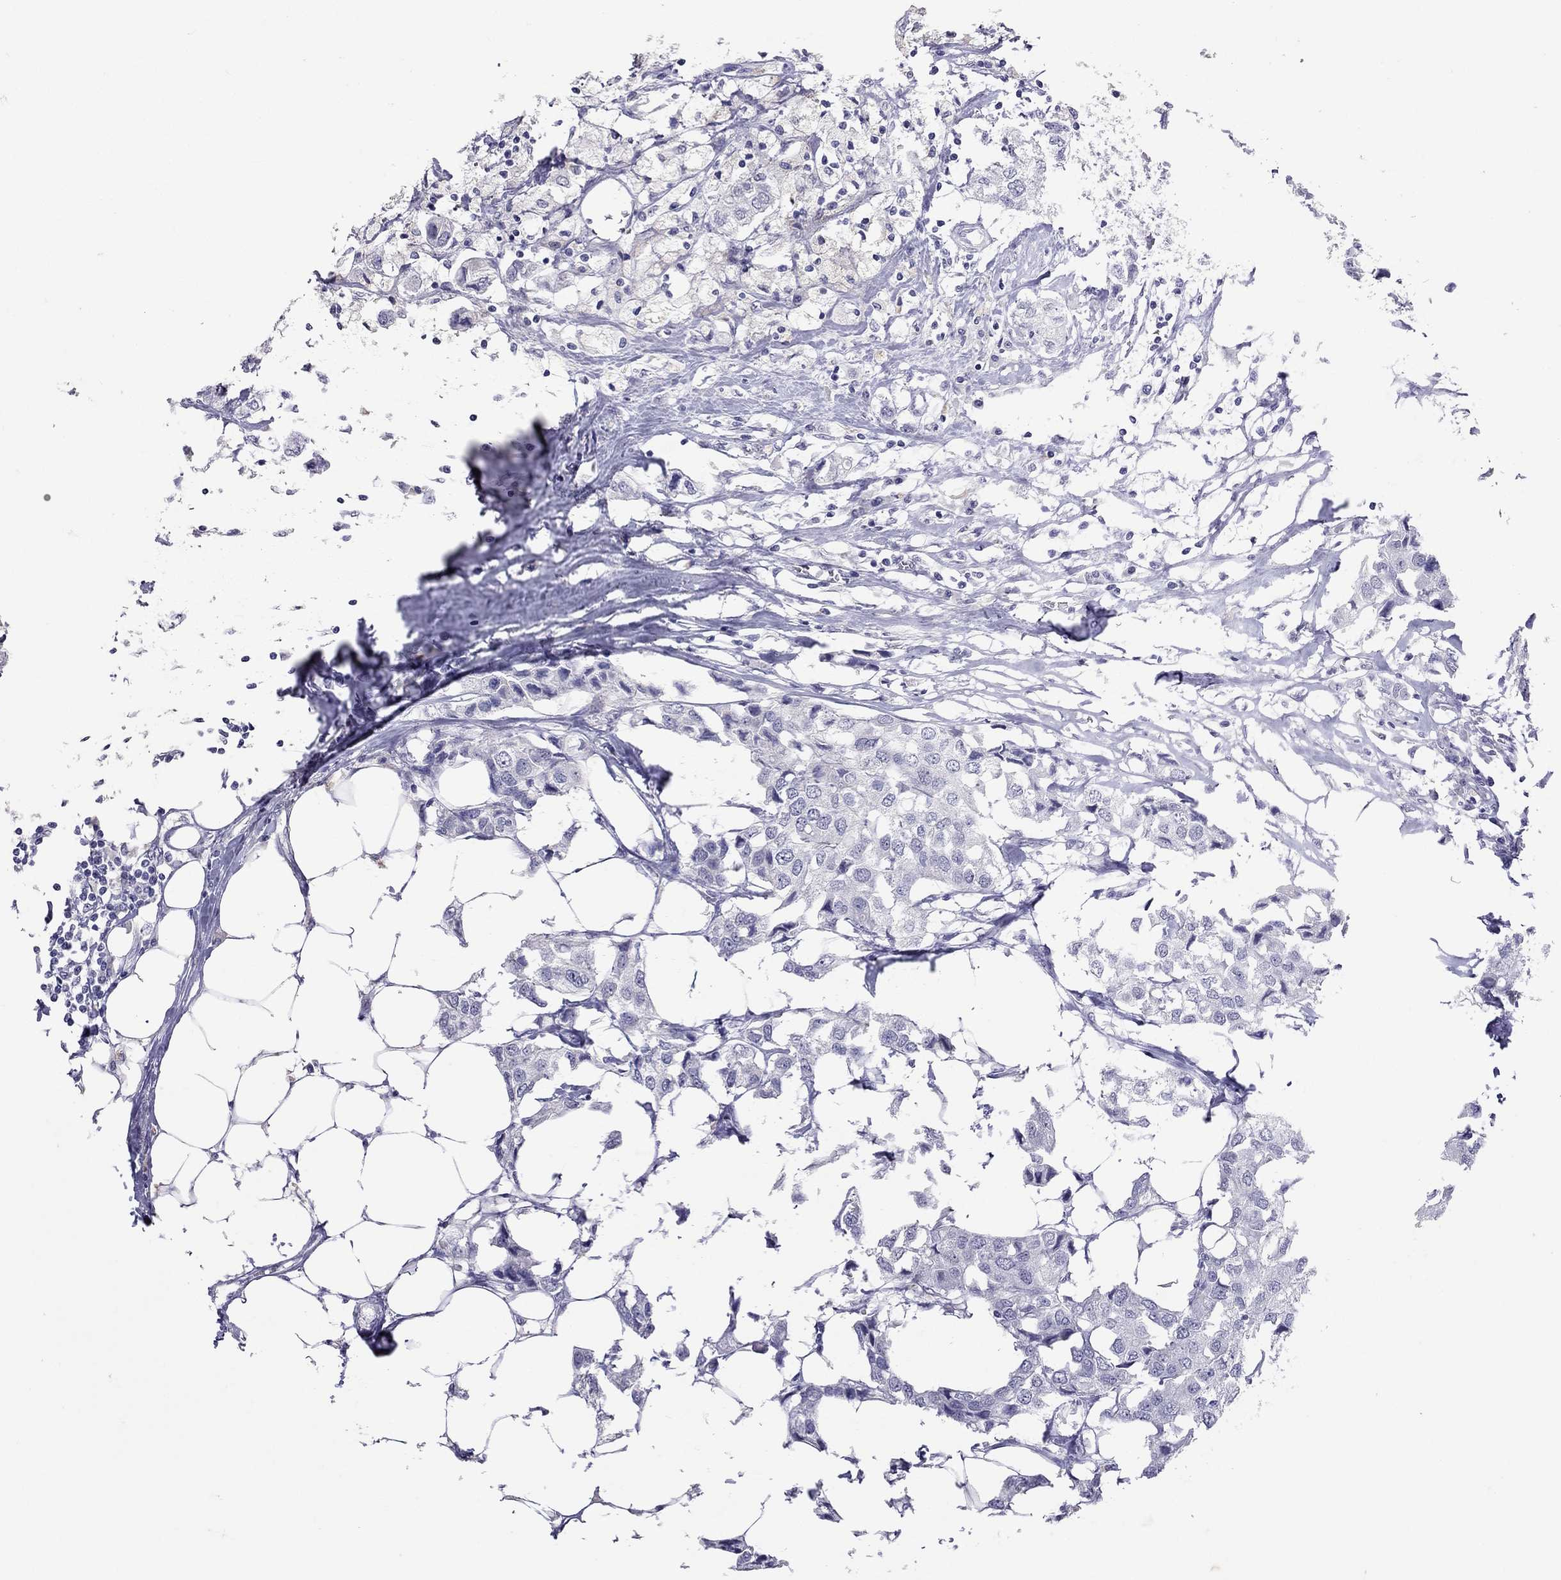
{"staining": {"intensity": "negative", "quantity": "none", "location": "none"}, "tissue": "breast cancer", "cell_type": "Tumor cells", "image_type": "cancer", "snomed": [{"axis": "morphology", "description": "Duct carcinoma"}, {"axis": "topography", "description": "Breast"}], "caption": "Immunohistochemistry (IHC) of human breast cancer demonstrates no staining in tumor cells. (DAB (3,3'-diaminobenzidine) immunohistochemistry, high magnification).", "gene": "SLAMF1", "patient": {"sex": "female", "age": 80}}